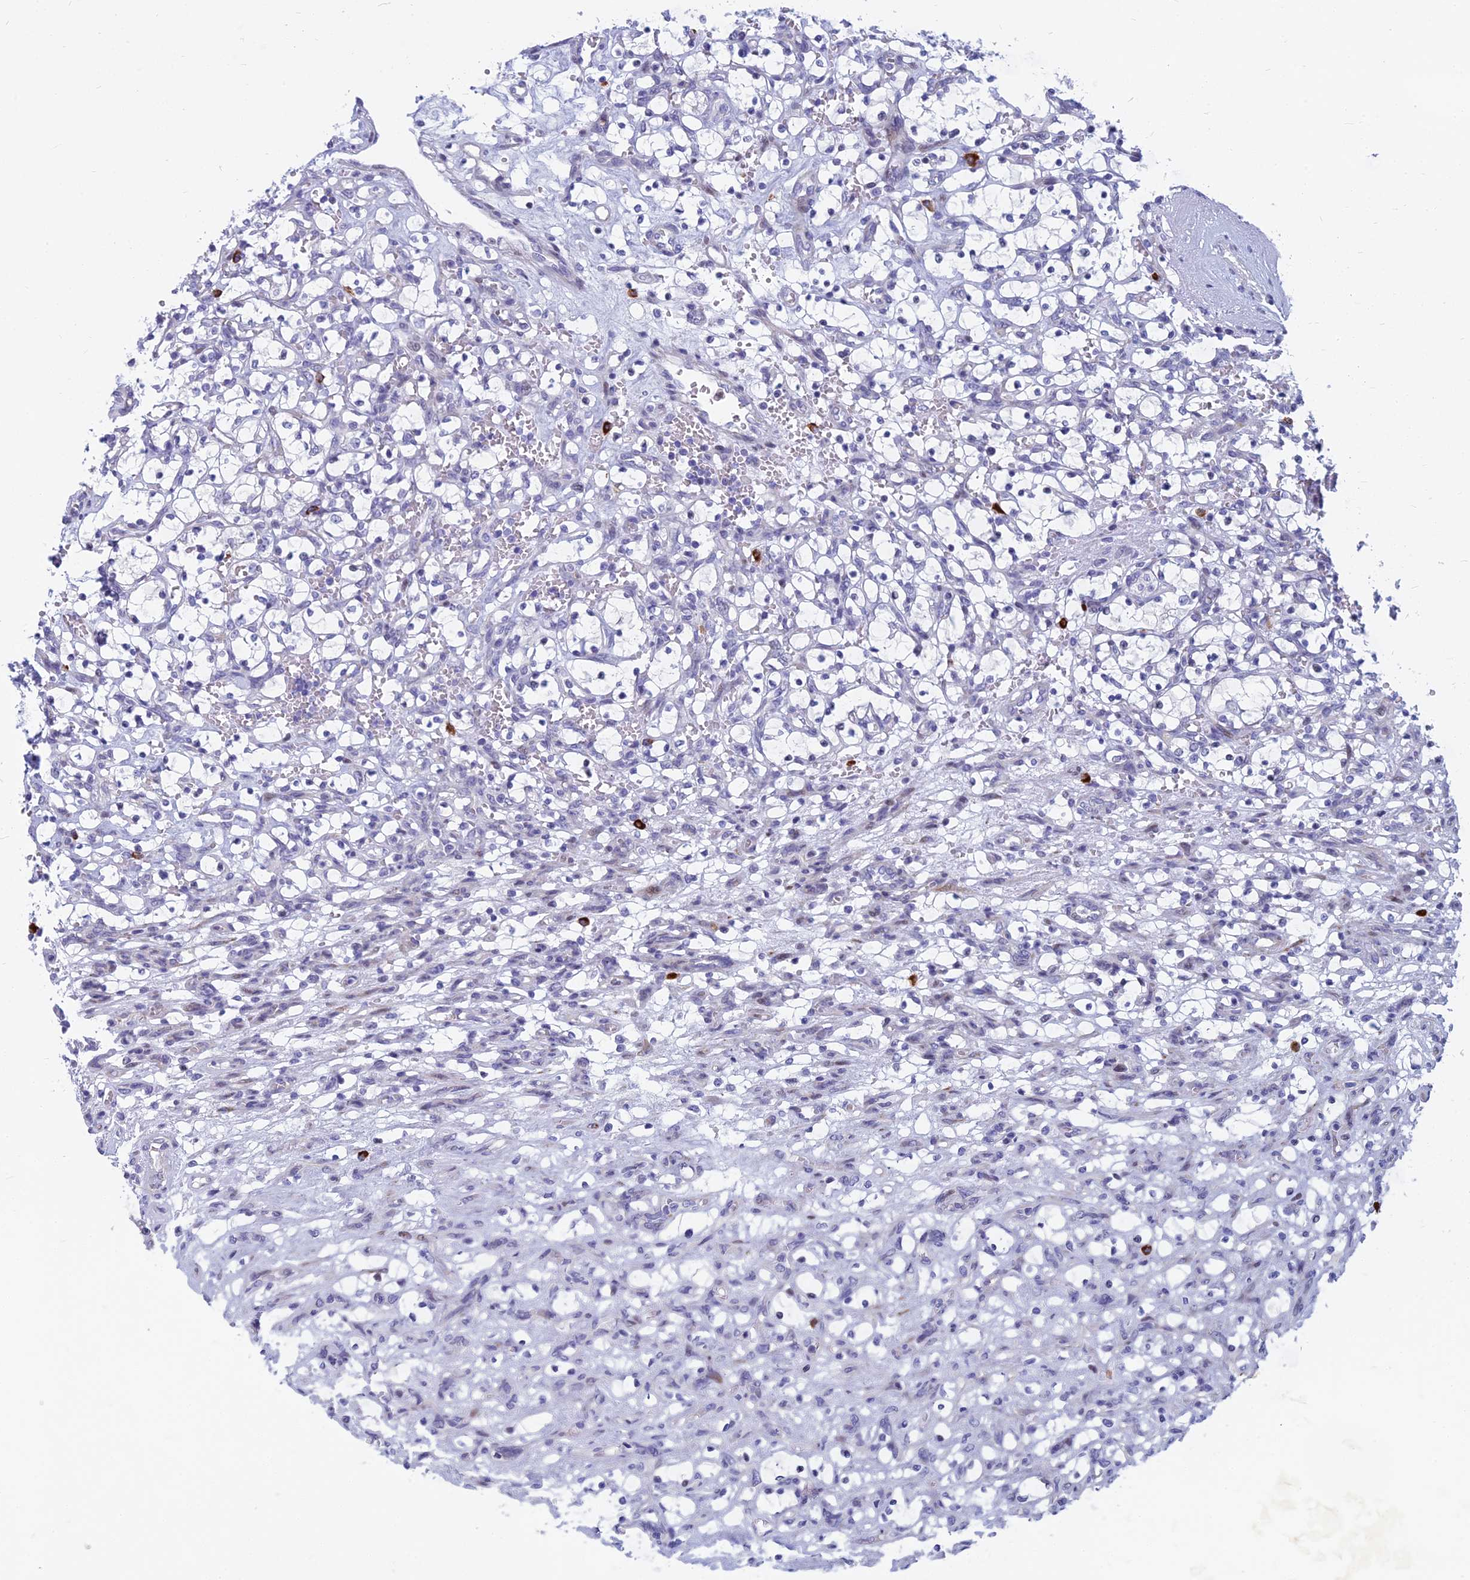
{"staining": {"intensity": "negative", "quantity": "none", "location": "none"}, "tissue": "renal cancer", "cell_type": "Tumor cells", "image_type": "cancer", "snomed": [{"axis": "morphology", "description": "Adenocarcinoma, NOS"}, {"axis": "topography", "description": "Kidney"}], "caption": "There is no significant positivity in tumor cells of renal cancer (adenocarcinoma). The staining was performed using DAB (3,3'-diaminobenzidine) to visualize the protein expression in brown, while the nuclei were stained in blue with hematoxylin (Magnification: 20x).", "gene": "MYBPC2", "patient": {"sex": "female", "age": 69}}